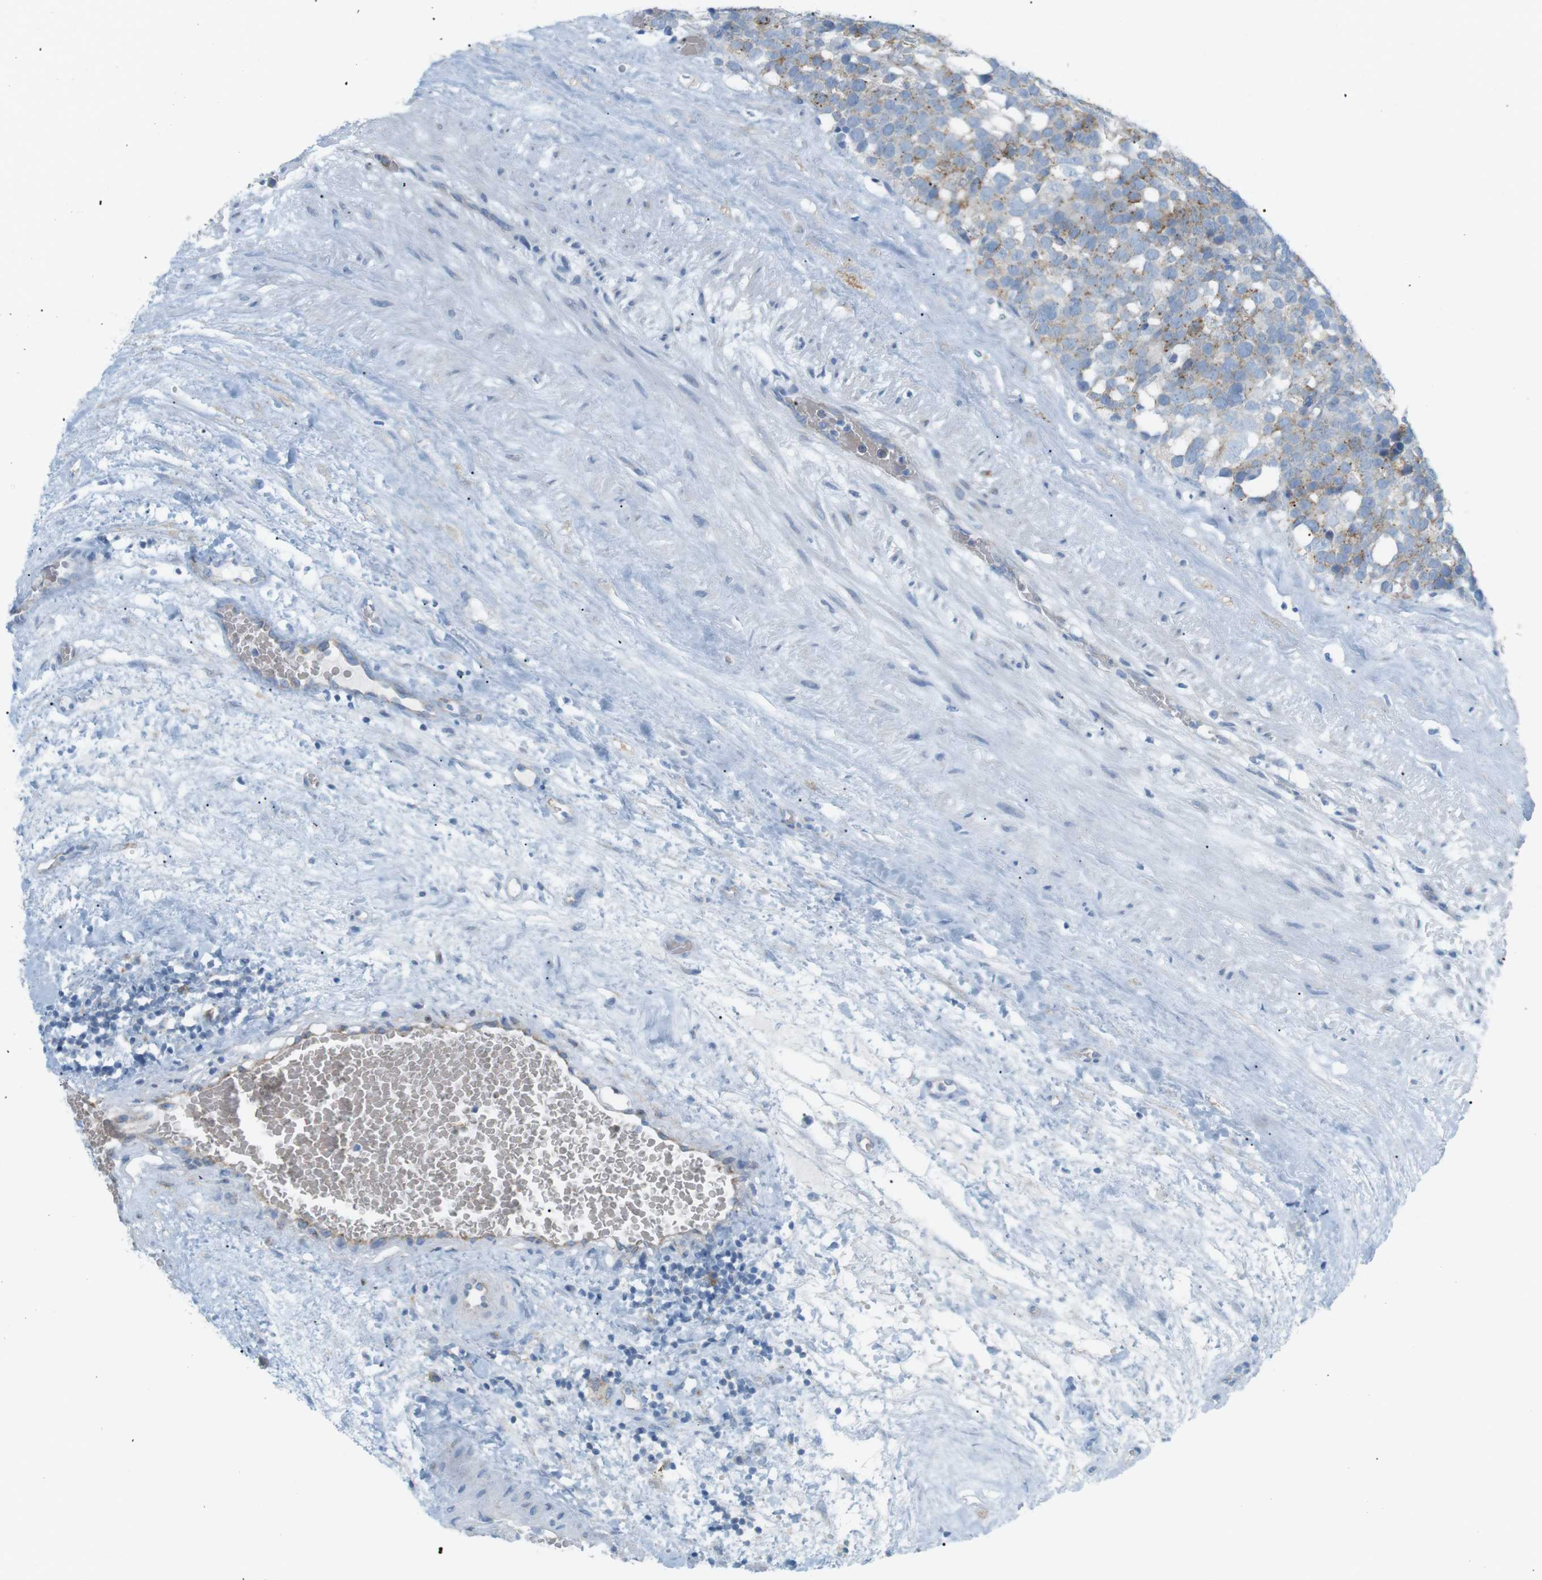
{"staining": {"intensity": "moderate", "quantity": "<25%", "location": "cytoplasmic/membranous"}, "tissue": "testis cancer", "cell_type": "Tumor cells", "image_type": "cancer", "snomed": [{"axis": "morphology", "description": "Seminoma, NOS"}, {"axis": "topography", "description": "Testis"}], "caption": "A high-resolution histopathology image shows IHC staining of seminoma (testis), which reveals moderate cytoplasmic/membranous expression in approximately <25% of tumor cells. (Stains: DAB in brown, nuclei in blue, Microscopy: brightfield microscopy at high magnification).", "gene": "VAMP1", "patient": {"sex": "male", "age": 71}}